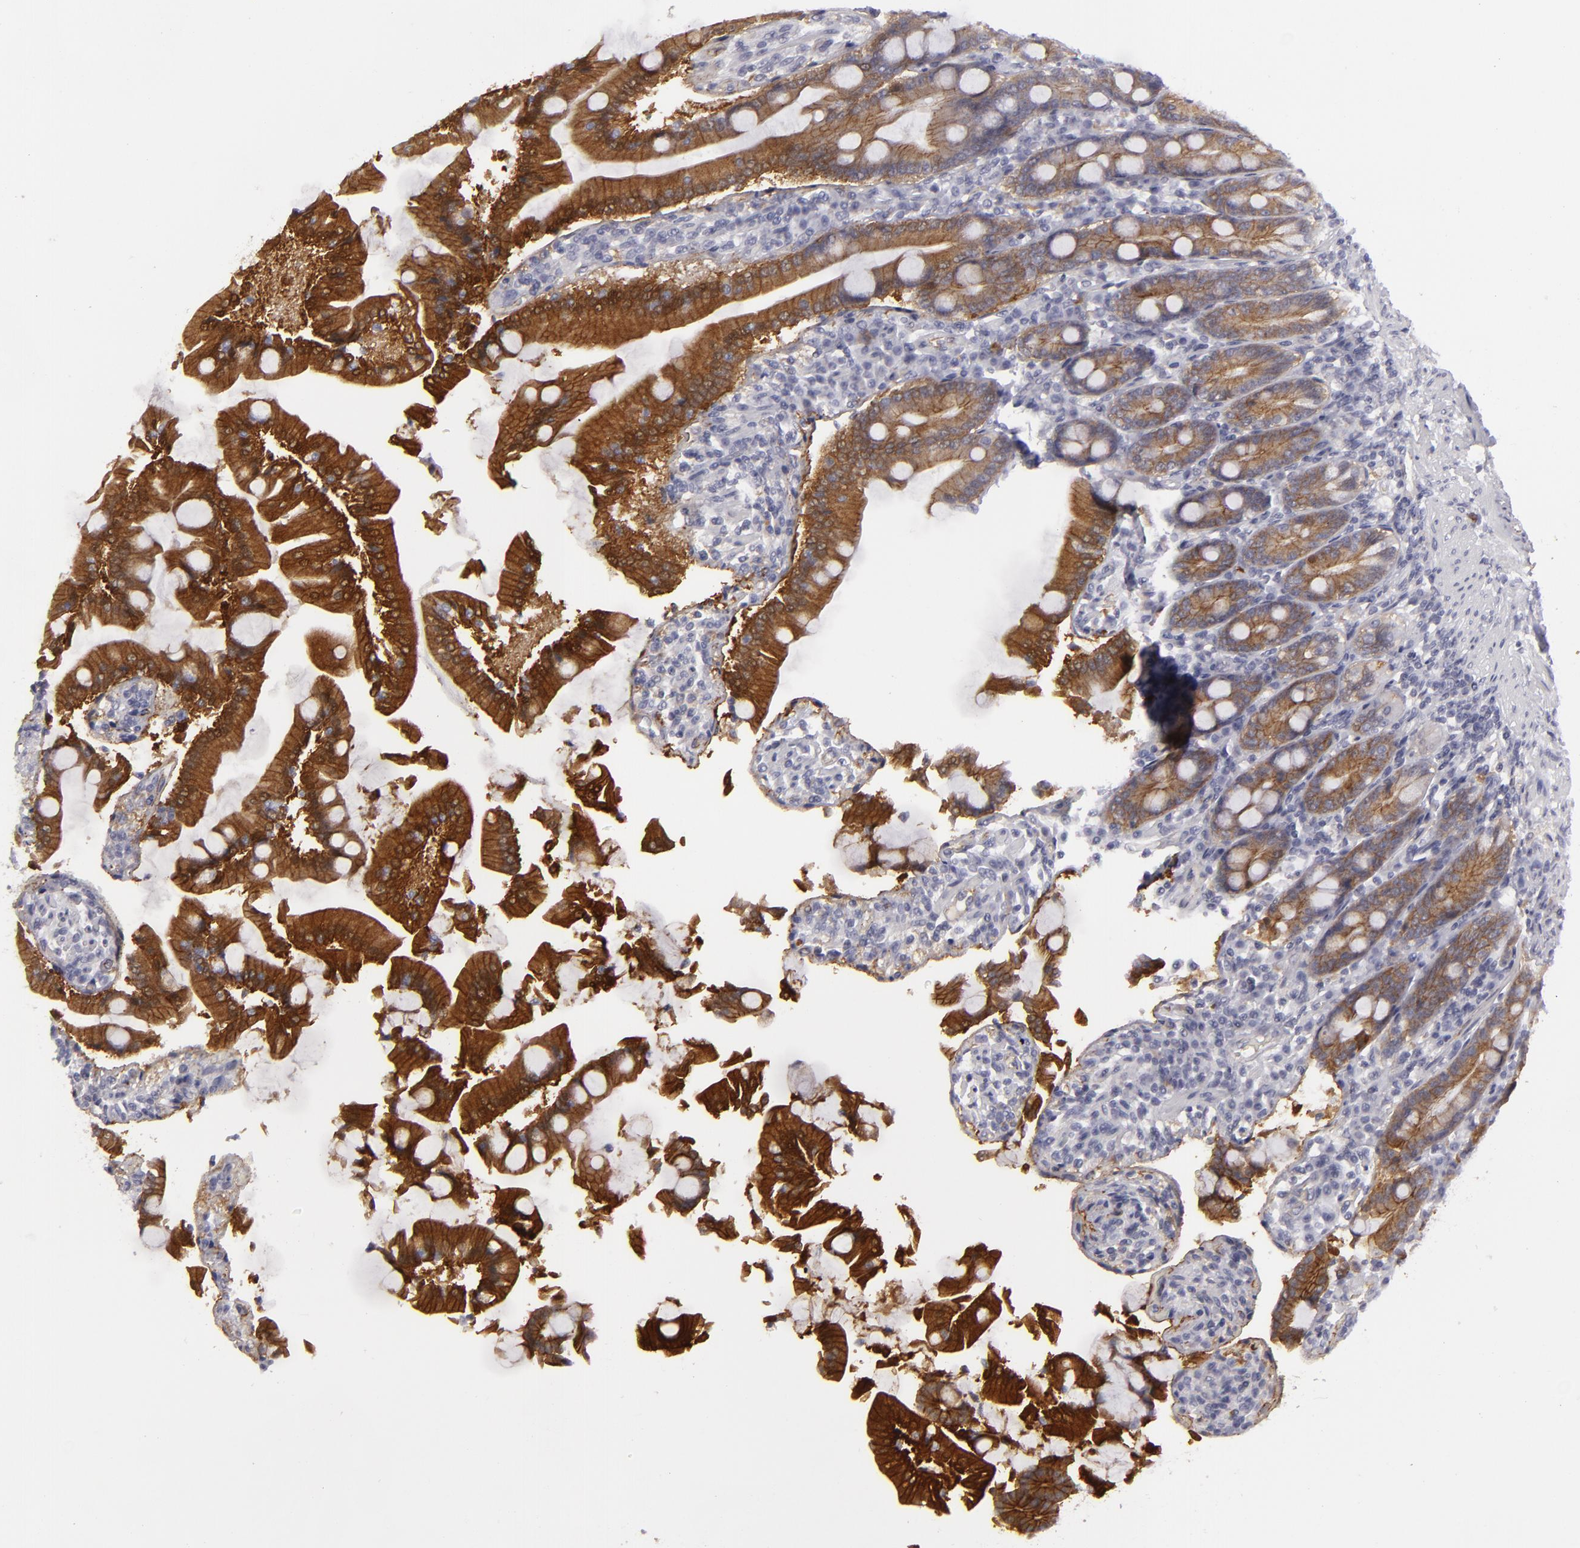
{"staining": {"intensity": "moderate", "quantity": ">75%", "location": "cytoplasmic/membranous"}, "tissue": "duodenum", "cell_type": "Glandular cells", "image_type": "normal", "snomed": [{"axis": "morphology", "description": "Normal tissue, NOS"}, {"axis": "topography", "description": "Duodenum"}], "caption": "Brown immunohistochemical staining in normal duodenum reveals moderate cytoplasmic/membranous staining in about >75% of glandular cells.", "gene": "JUP", "patient": {"sex": "female", "age": 64}}